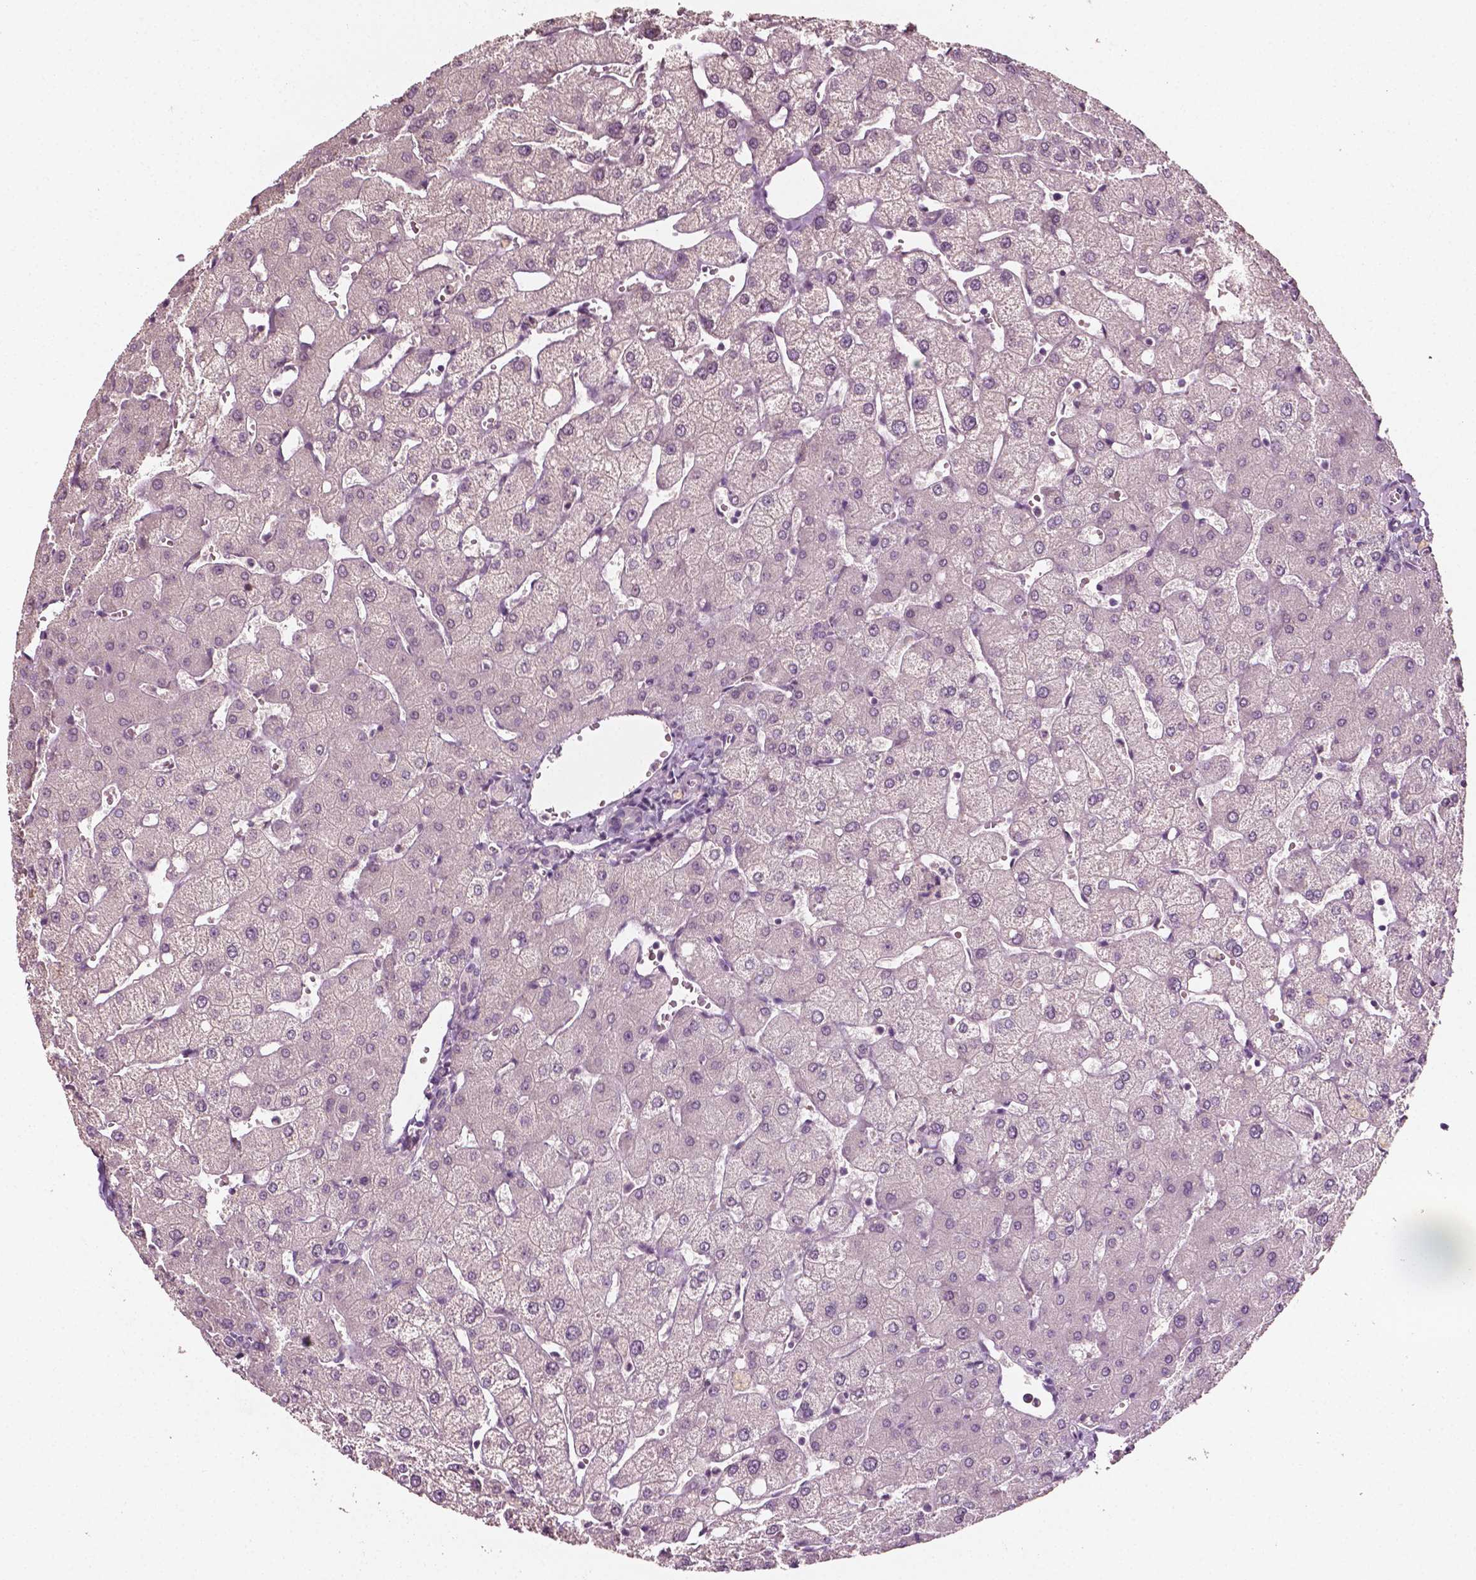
{"staining": {"intensity": "negative", "quantity": "none", "location": "none"}, "tissue": "liver", "cell_type": "Cholangiocytes", "image_type": "normal", "snomed": [{"axis": "morphology", "description": "Normal tissue, NOS"}, {"axis": "topography", "description": "Liver"}], "caption": "Cholangiocytes are negative for brown protein staining in normal liver. (Brightfield microscopy of DAB (3,3'-diaminobenzidine) immunohistochemistry at high magnification).", "gene": "PLA2R1", "patient": {"sex": "female", "age": 54}}